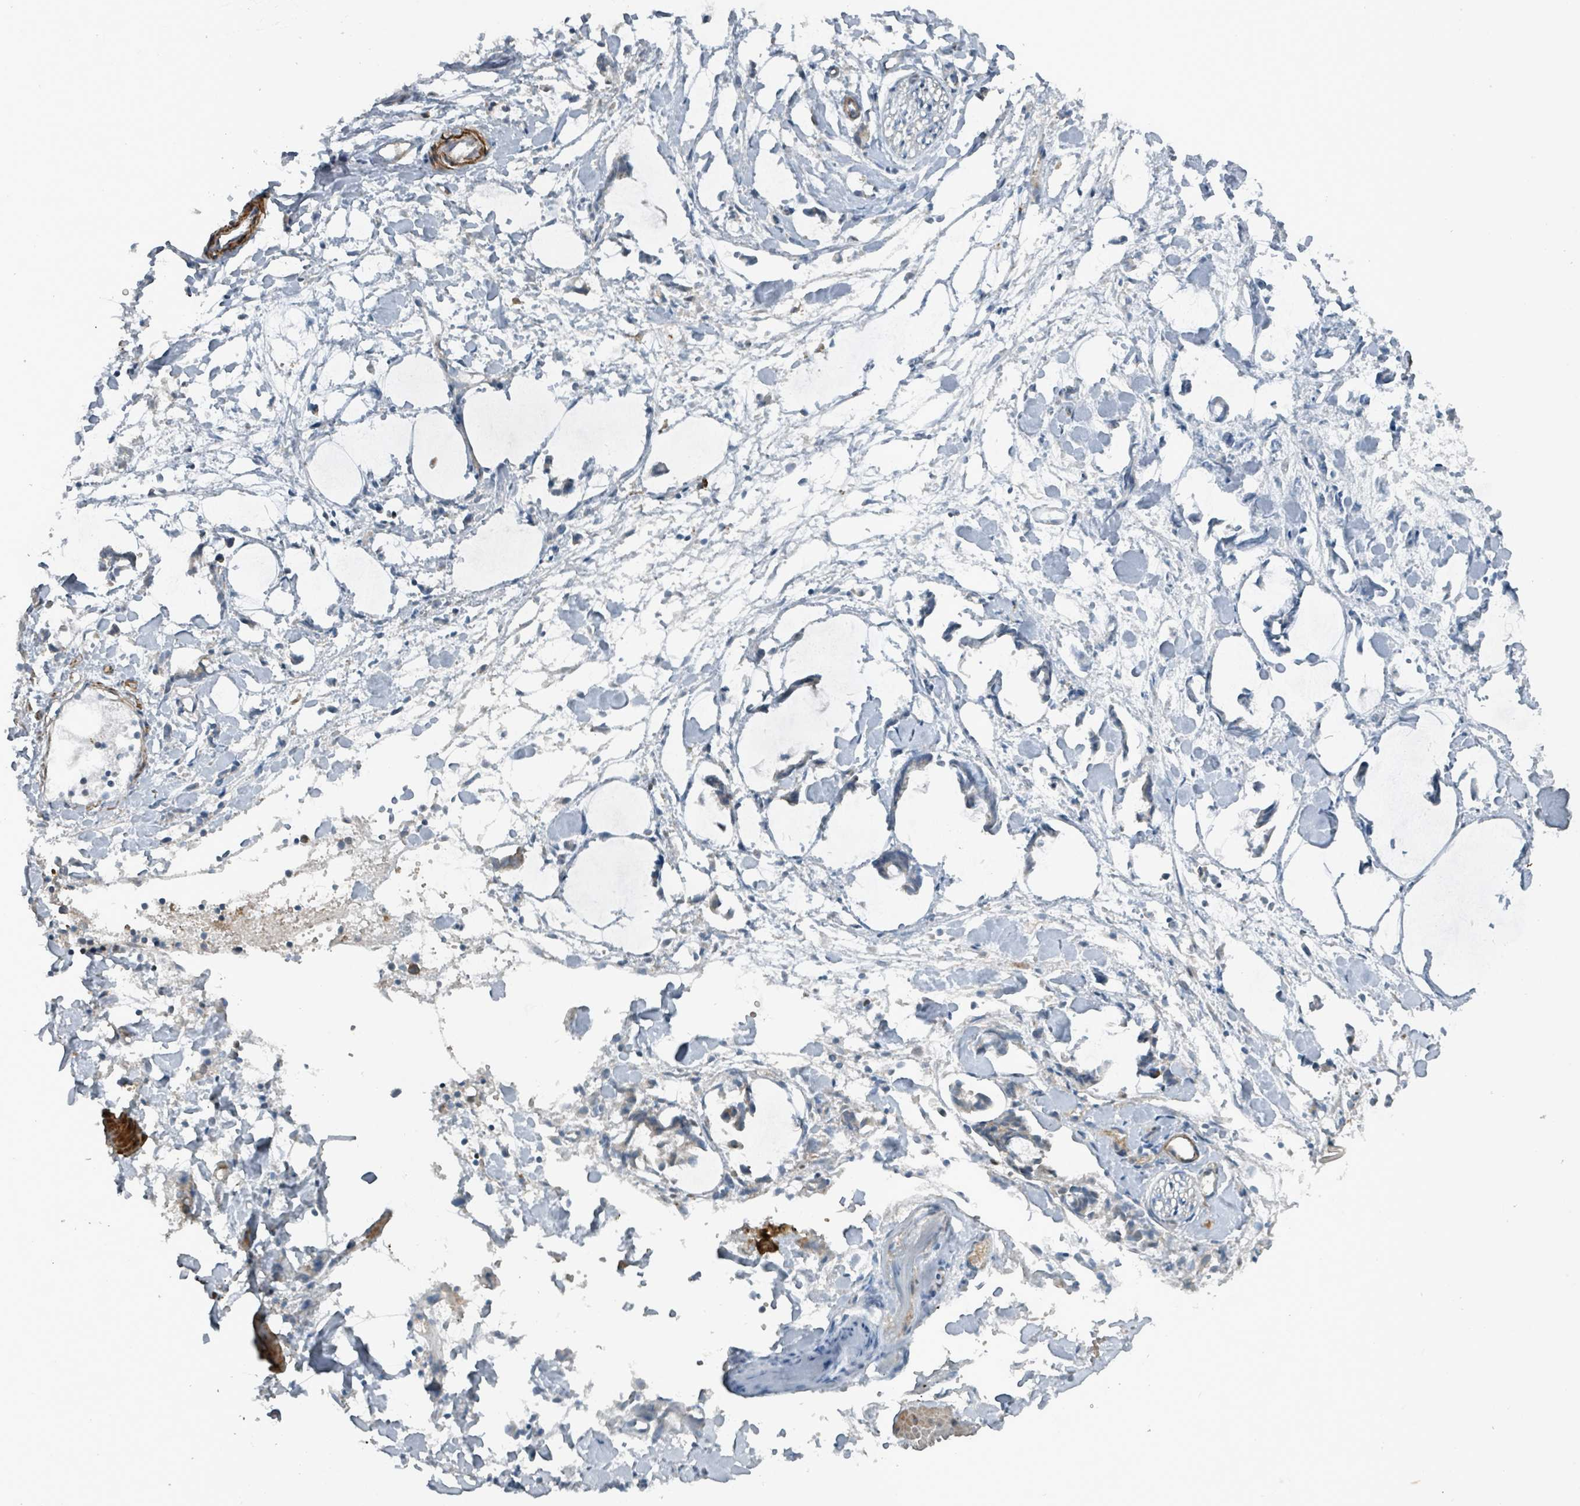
{"staining": {"intensity": "negative", "quantity": "none", "location": "none"}, "tissue": "adipose tissue", "cell_type": "Adipocytes", "image_type": "normal", "snomed": [{"axis": "morphology", "description": "Normal tissue, NOS"}, {"axis": "morphology", "description": "Adenocarcinoma, NOS"}, {"axis": "topography", "description": "Smooth muscle"}, {"axis": "topography", "description": "Colon"}], "caption": "Adipocytes are negative for protein expression in benign human adipose tissue. (DAB (3,3'-diaminobenzidine) IHC visualized using brightfield microscopy, high magnification).", "gene": "RHPN2", "patient": {"sex": "male", "age": 14}}